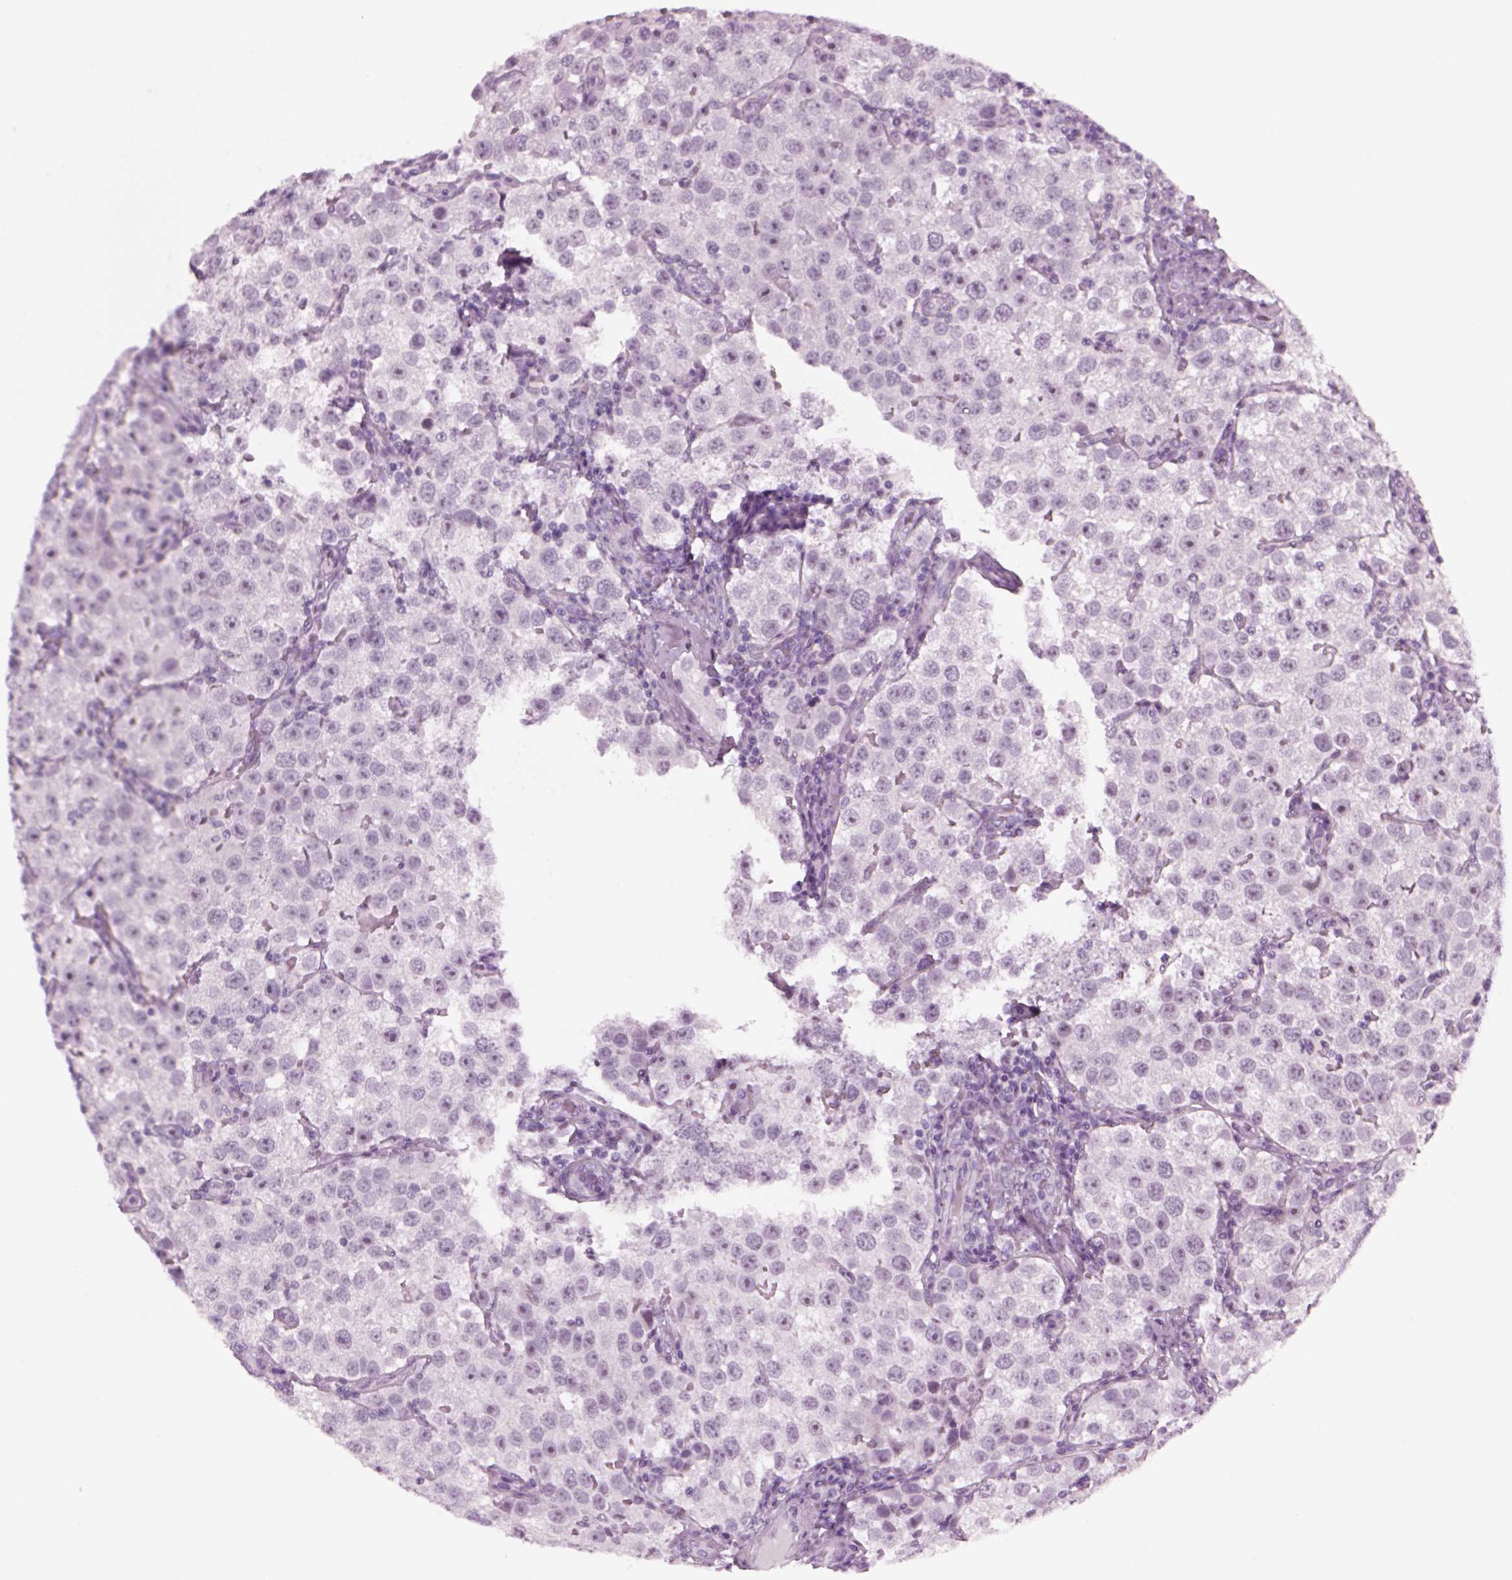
{"staining": {"intensity": "negative", "quantity": "none", "location": "none"}, "tissue": "testis cancer", "cell_type": "Tumor cells", "image_type": "cancer", "snomed": [{"axis": "morphology", "description": "Seminoma, NOS"}, {"axis": "topography", "description": "Testis"}], "caption": "Tumor cells are negative for brown protein staining in testis seminoma.", "gene": "FAM24A", "patient": {"sex": "male", "age": 37}}